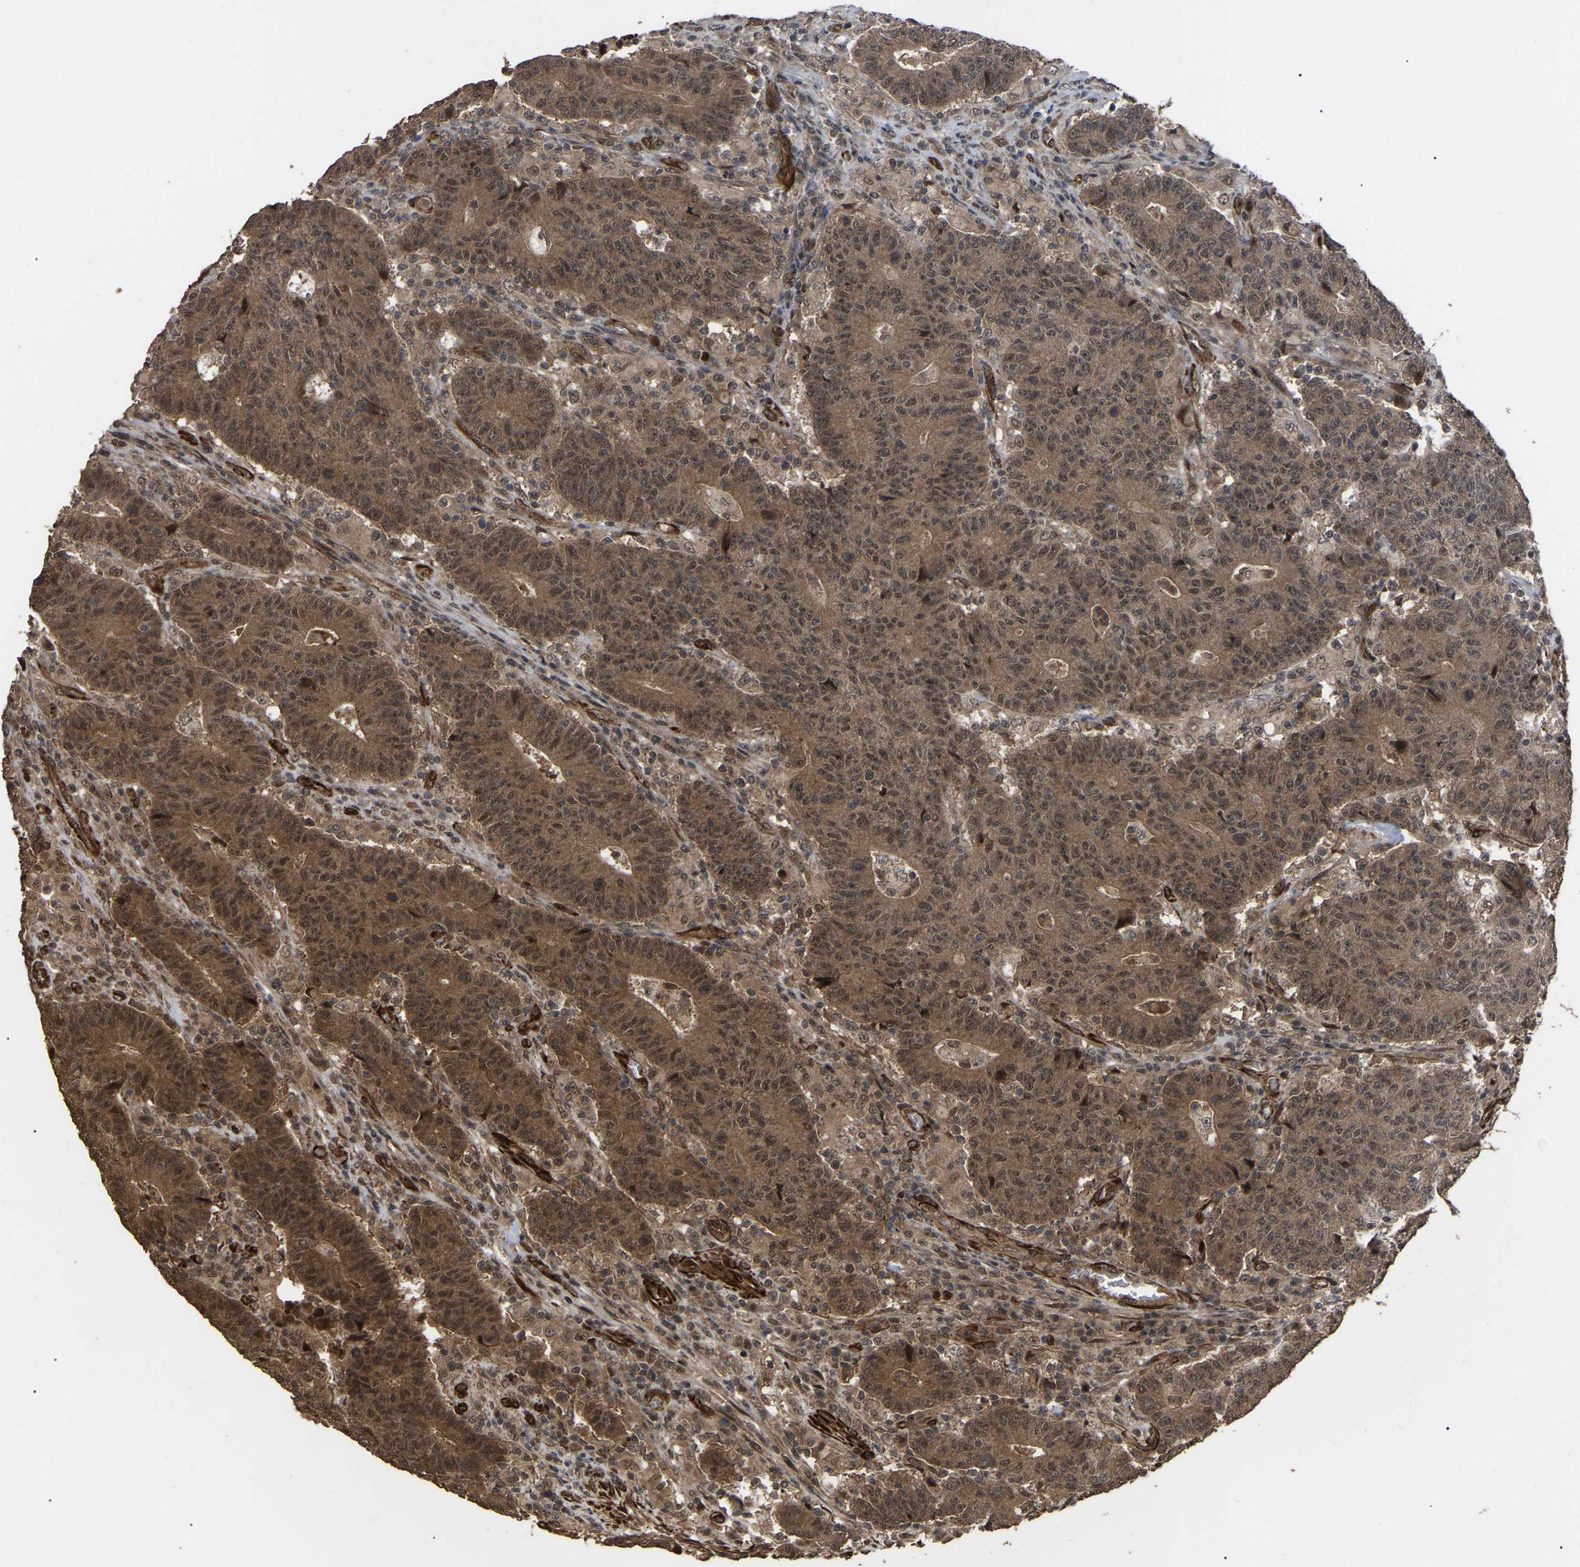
{"staining": {"intensity": "moderate", "quantity": ">75%", "location": "cytoplasmic/membranous"}, "tissue": "colorectal cancer", "cell_type": "Tumor cells", "image_type": "cancer", "snomed": [{"axis": "morphology", "description": "Normal tissue, NOS"}, {"axis": "morphology", "description": "Adenocarcinoma, NOS"}, {"axis": "topography", "description": "Colon"}], "caption": "Colorectal adenocarcinoma stained for a protein demonstrates moderate cytoplasmic/membranous positivity in tumor cells.", "gene": "FAM161B", "patient": {"sex": "female", "age": 75}}